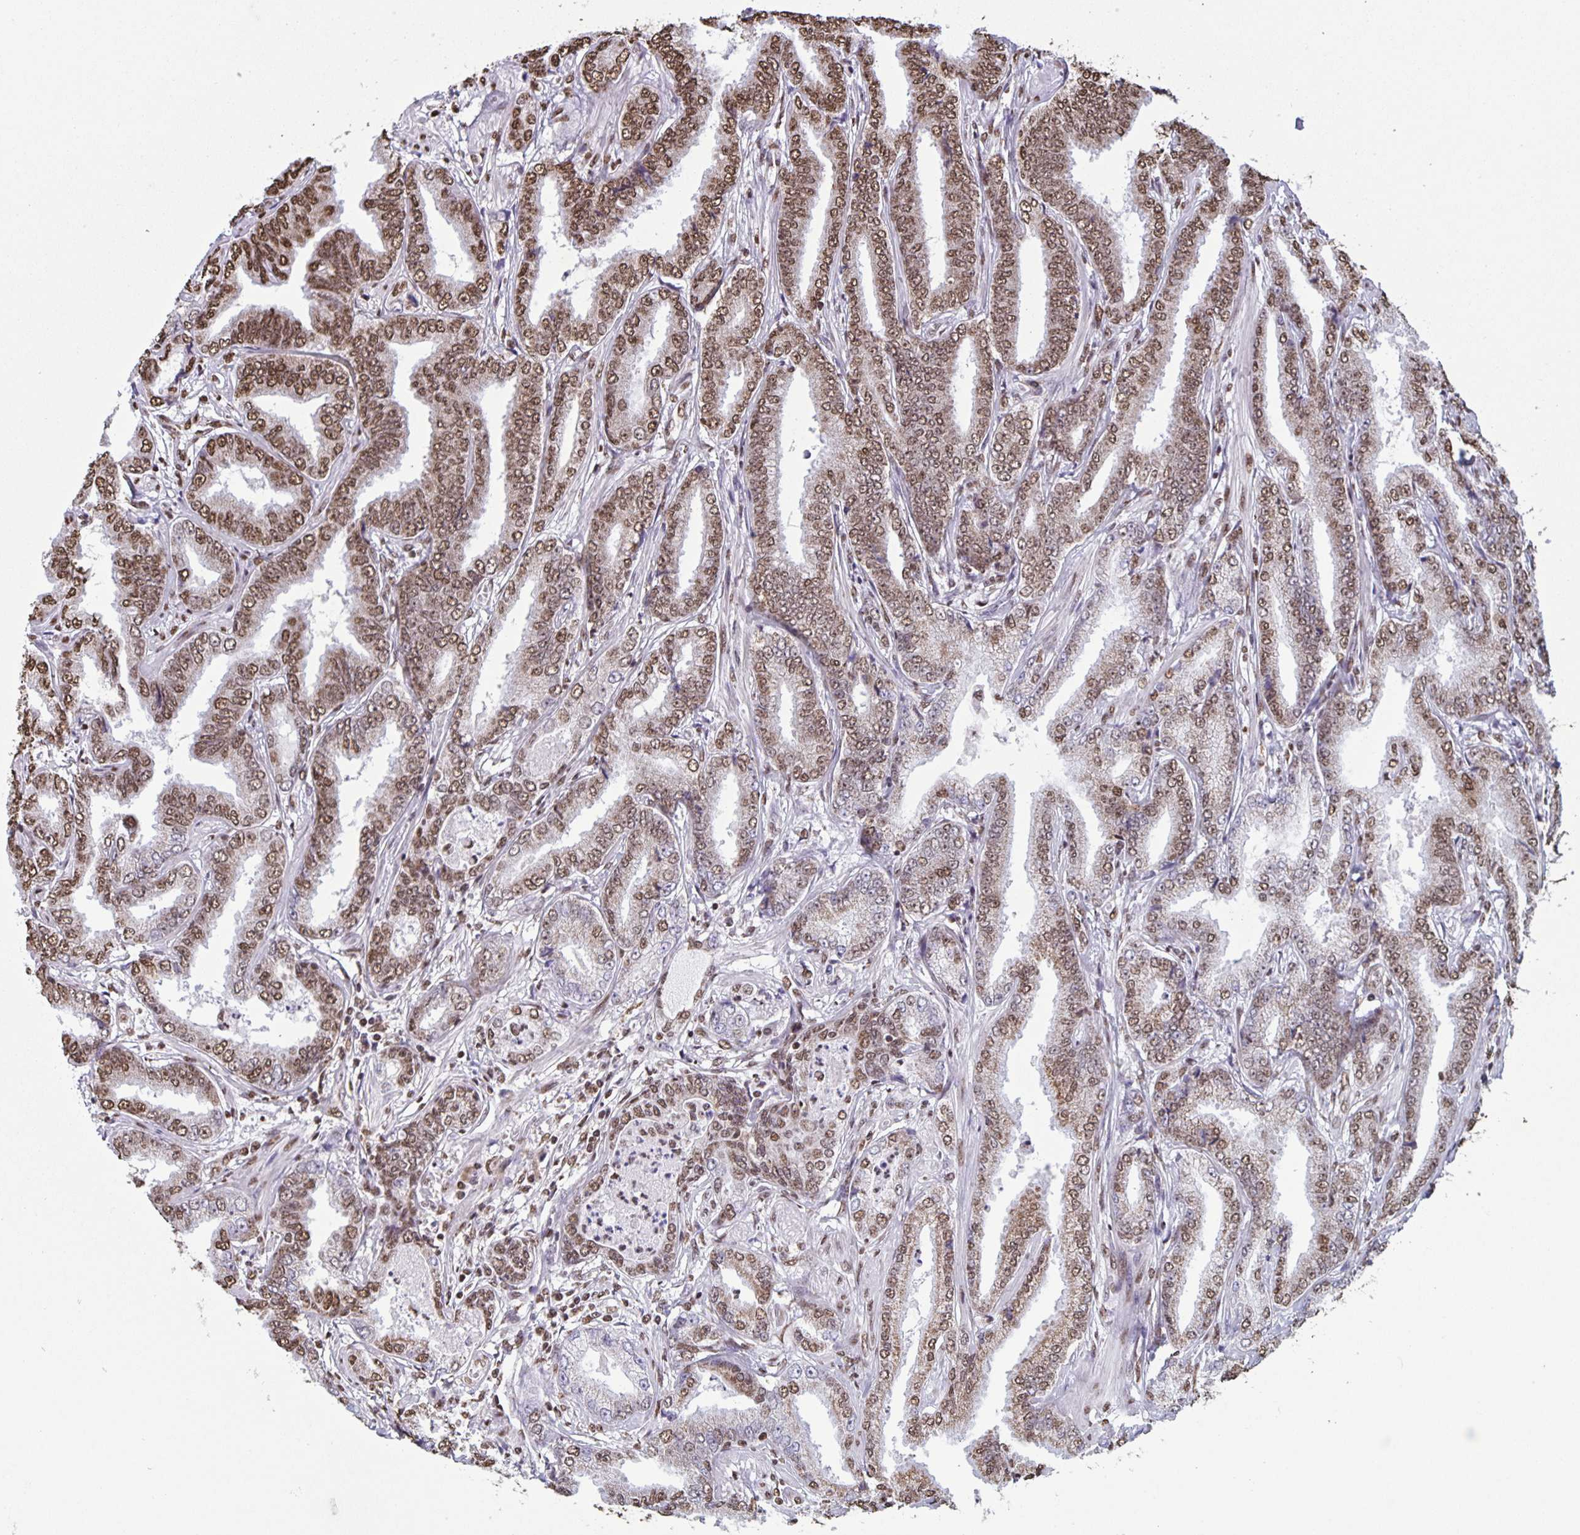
{"staining": {"intensity": "moderate", "quantity": ">75%", "location": "nuclear"}, "tissue": "prostate cancer", "cell_type": "Tumor cells", "image_type": "cancer", "snomed": [{"axis": "morphology", "description": "Adenocarcinoma, Low grade"}, {"axis": "topography", "description": "Prostate"}], "caption": "A photomicrograph showing moderate nuclear expression in about >75% of tumor cells in prostate cancer (low-grade adenocarcinoma), as visualized by brown immunohistochemical staining.", "gene": "DUT", "patient": {"sex": "male", "age": 55}}